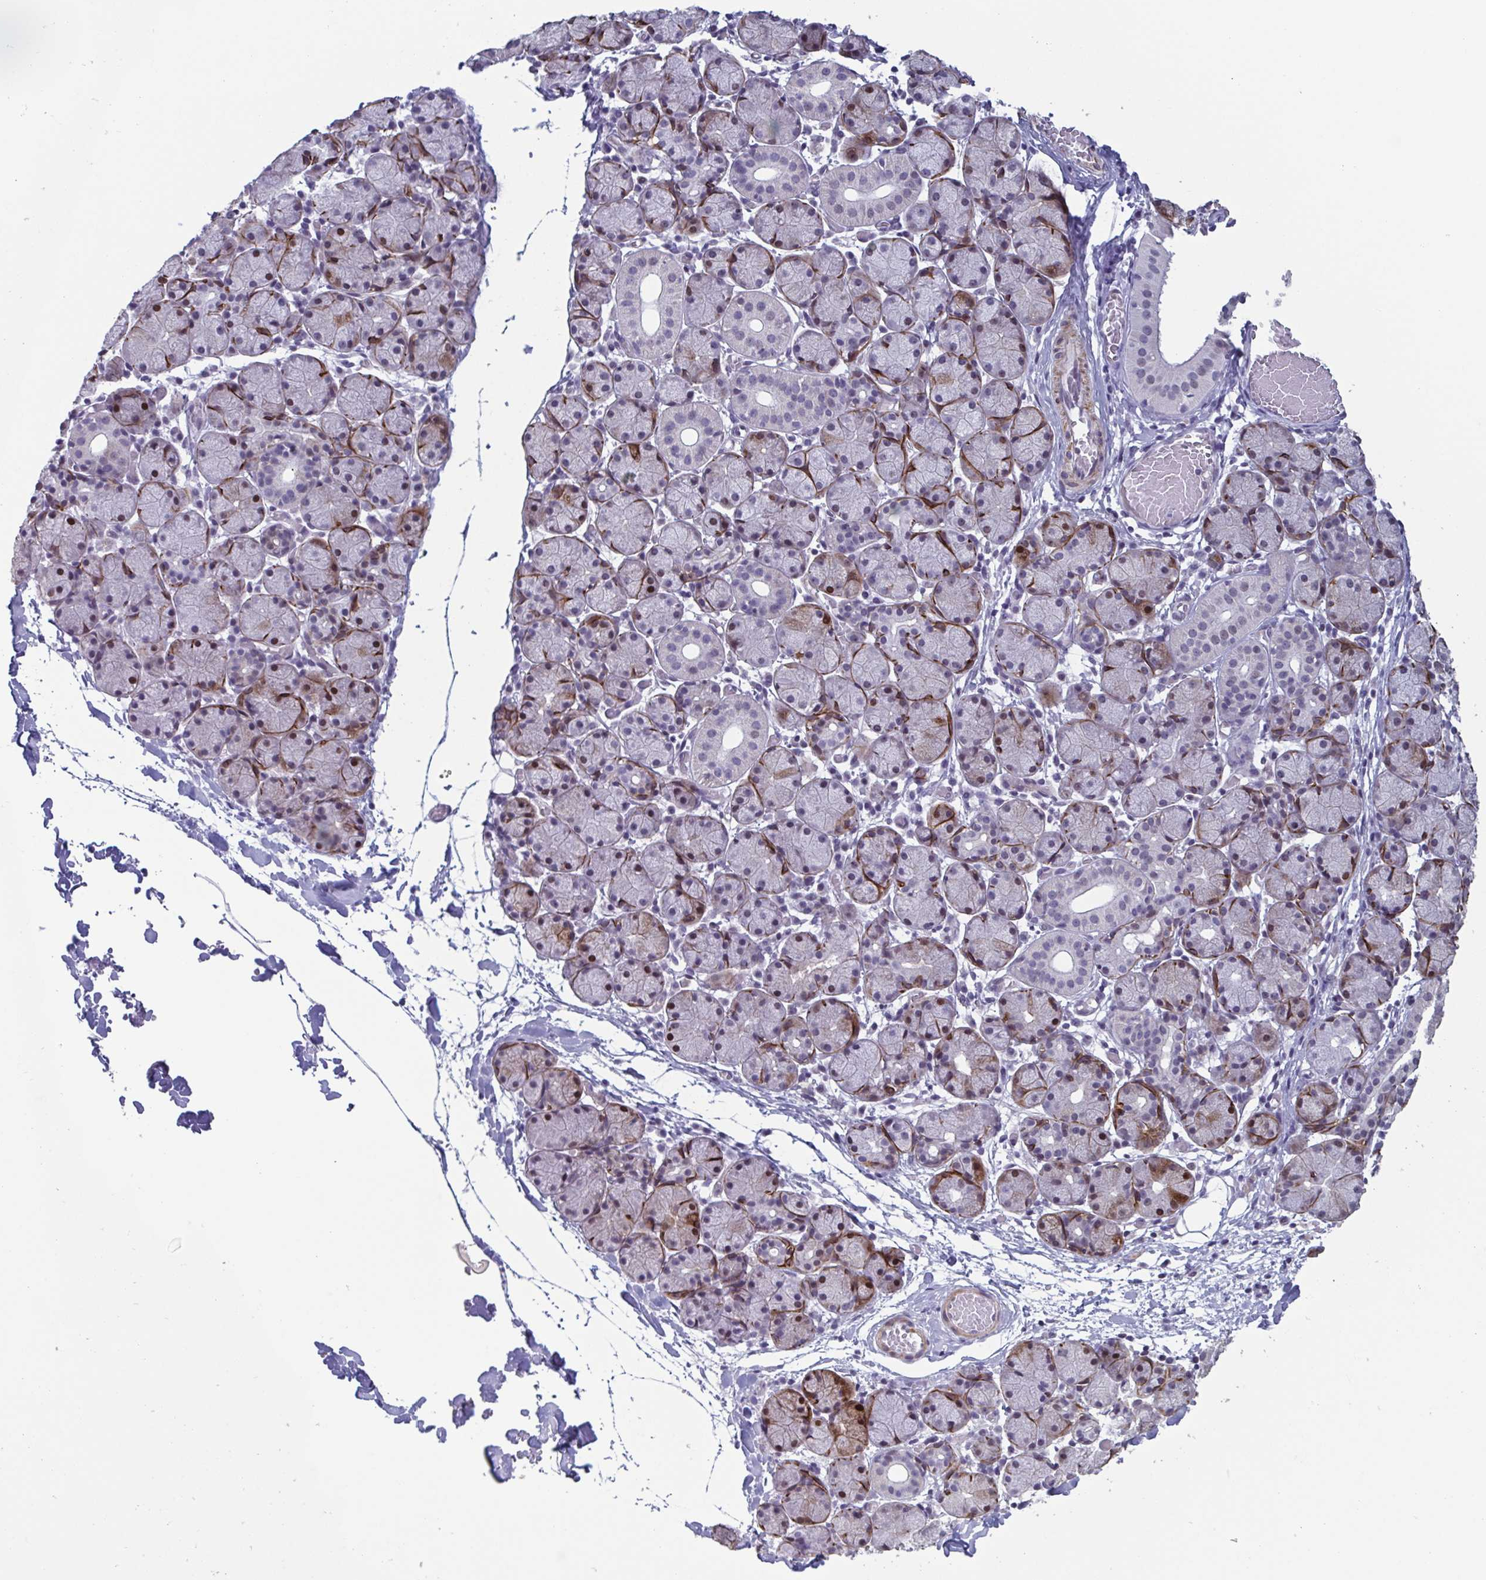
{"staining": {"intensity": "strong", "quantity": "<25%", "location": "nuclear"}, "tissue": "salivary gland", "cell_type": "Glandular cells", "image_type": "normal", "snomed": [{"axis": "morphology", "description": "Normal tissue, NOS"}, {"axis": "topography", "description": "Salivary gland"}], "caption": "DAB (3,3'-diaminobenzidine) immunohistochemical staining of unremarkable salivary gland exhibits strong nuclear protein positivity in about <25% of glandular cells.", "gene": "TMEM92", "patient": {"sex": "female", "age": 24}}